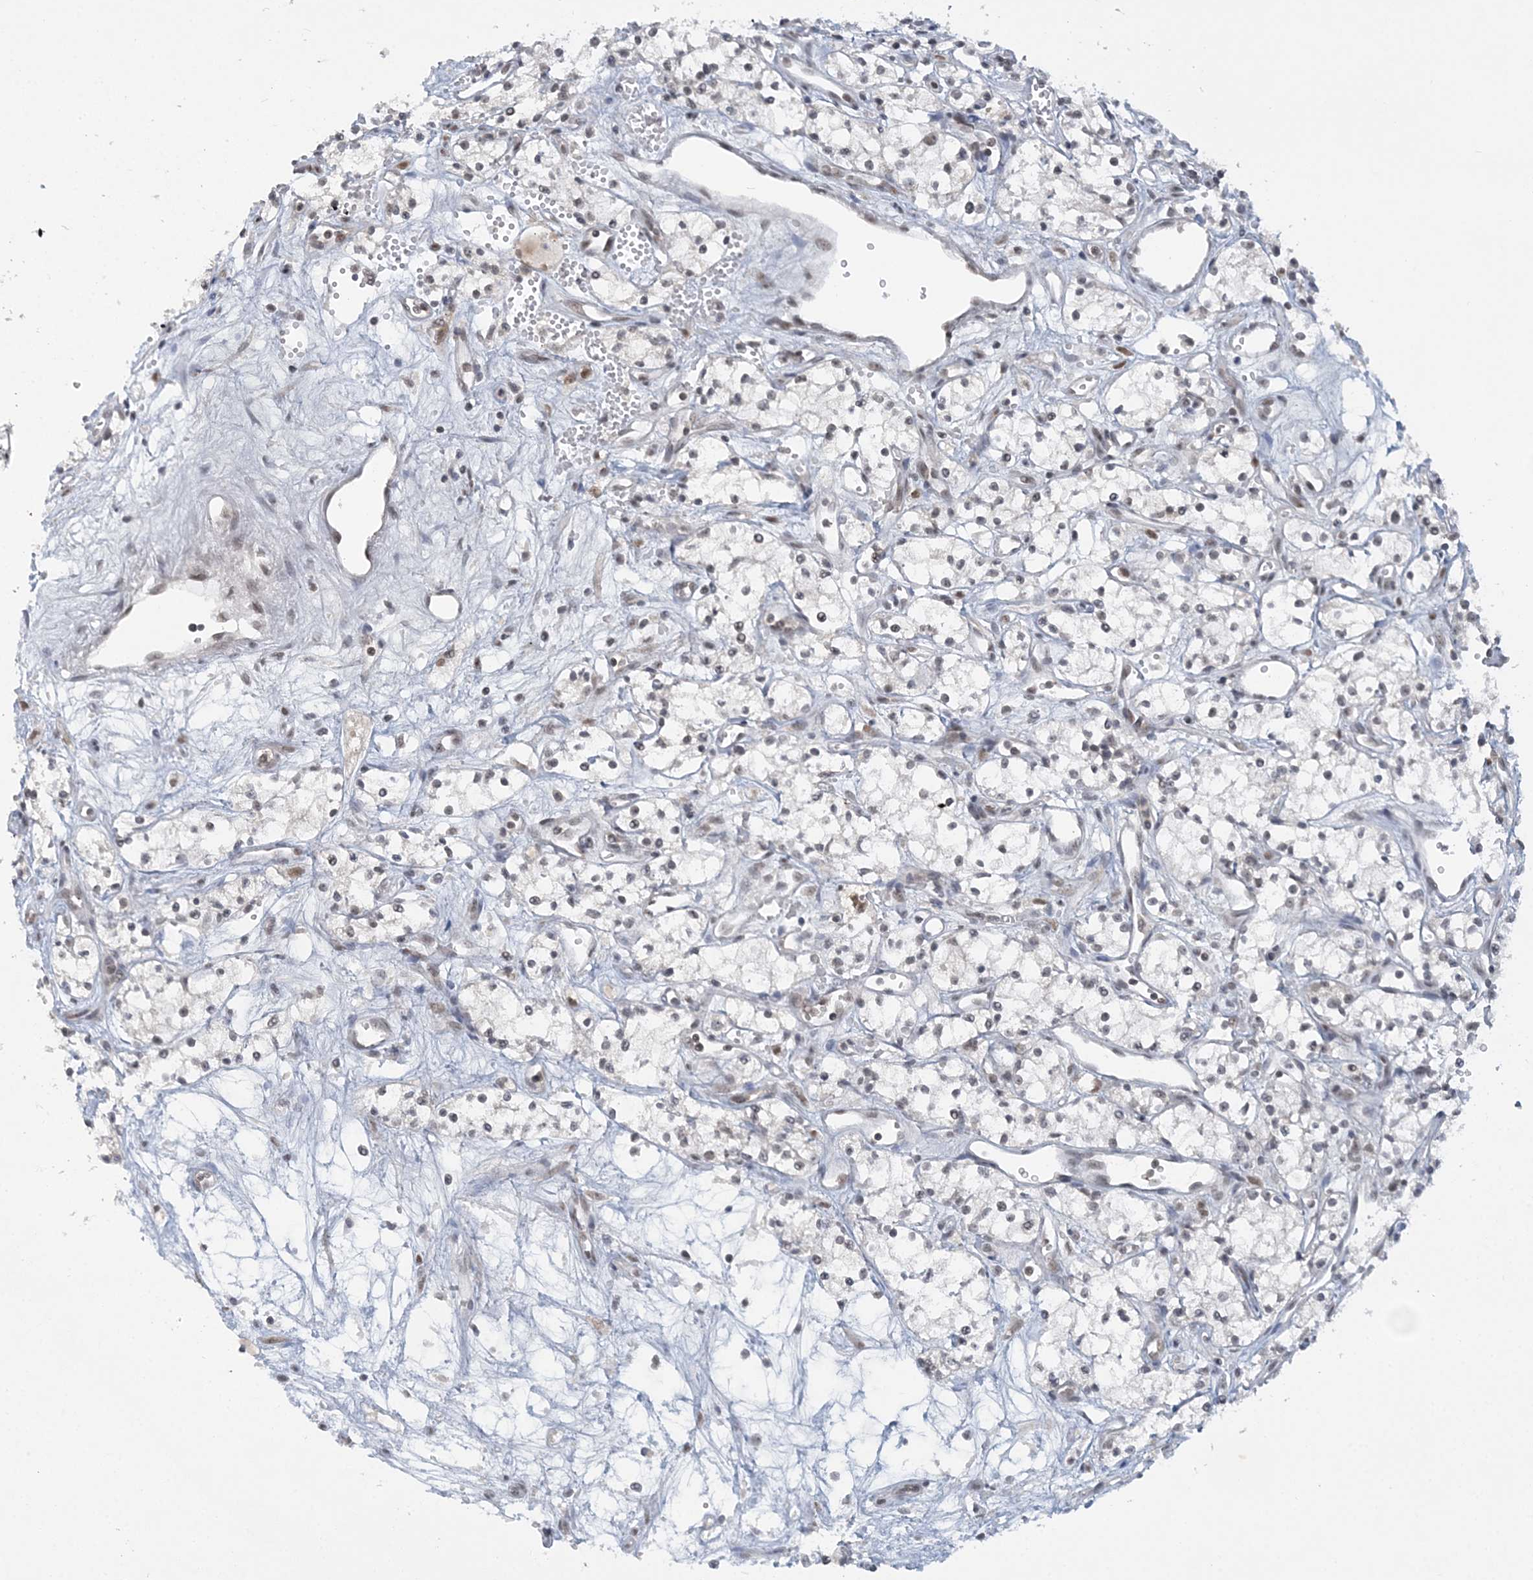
{"staining": {"intensity": "weak", "quantity": "<25%", "location": "nuclear"}, "tissue": "renal cancer", "cell_type": "Tumor cells", "image_type": "cancer", "snomed": [{"axis": "morphology", "description": "Adenocarcinoma, NOS"}, {"axis": "topography", "description": "Kidney"}], "caption": "Human renal cancer stained for a protein using IHC shows no positivity in tumor cells.", "gene": "KMT2D", "patient": {"sex": "male", "age": 59}}